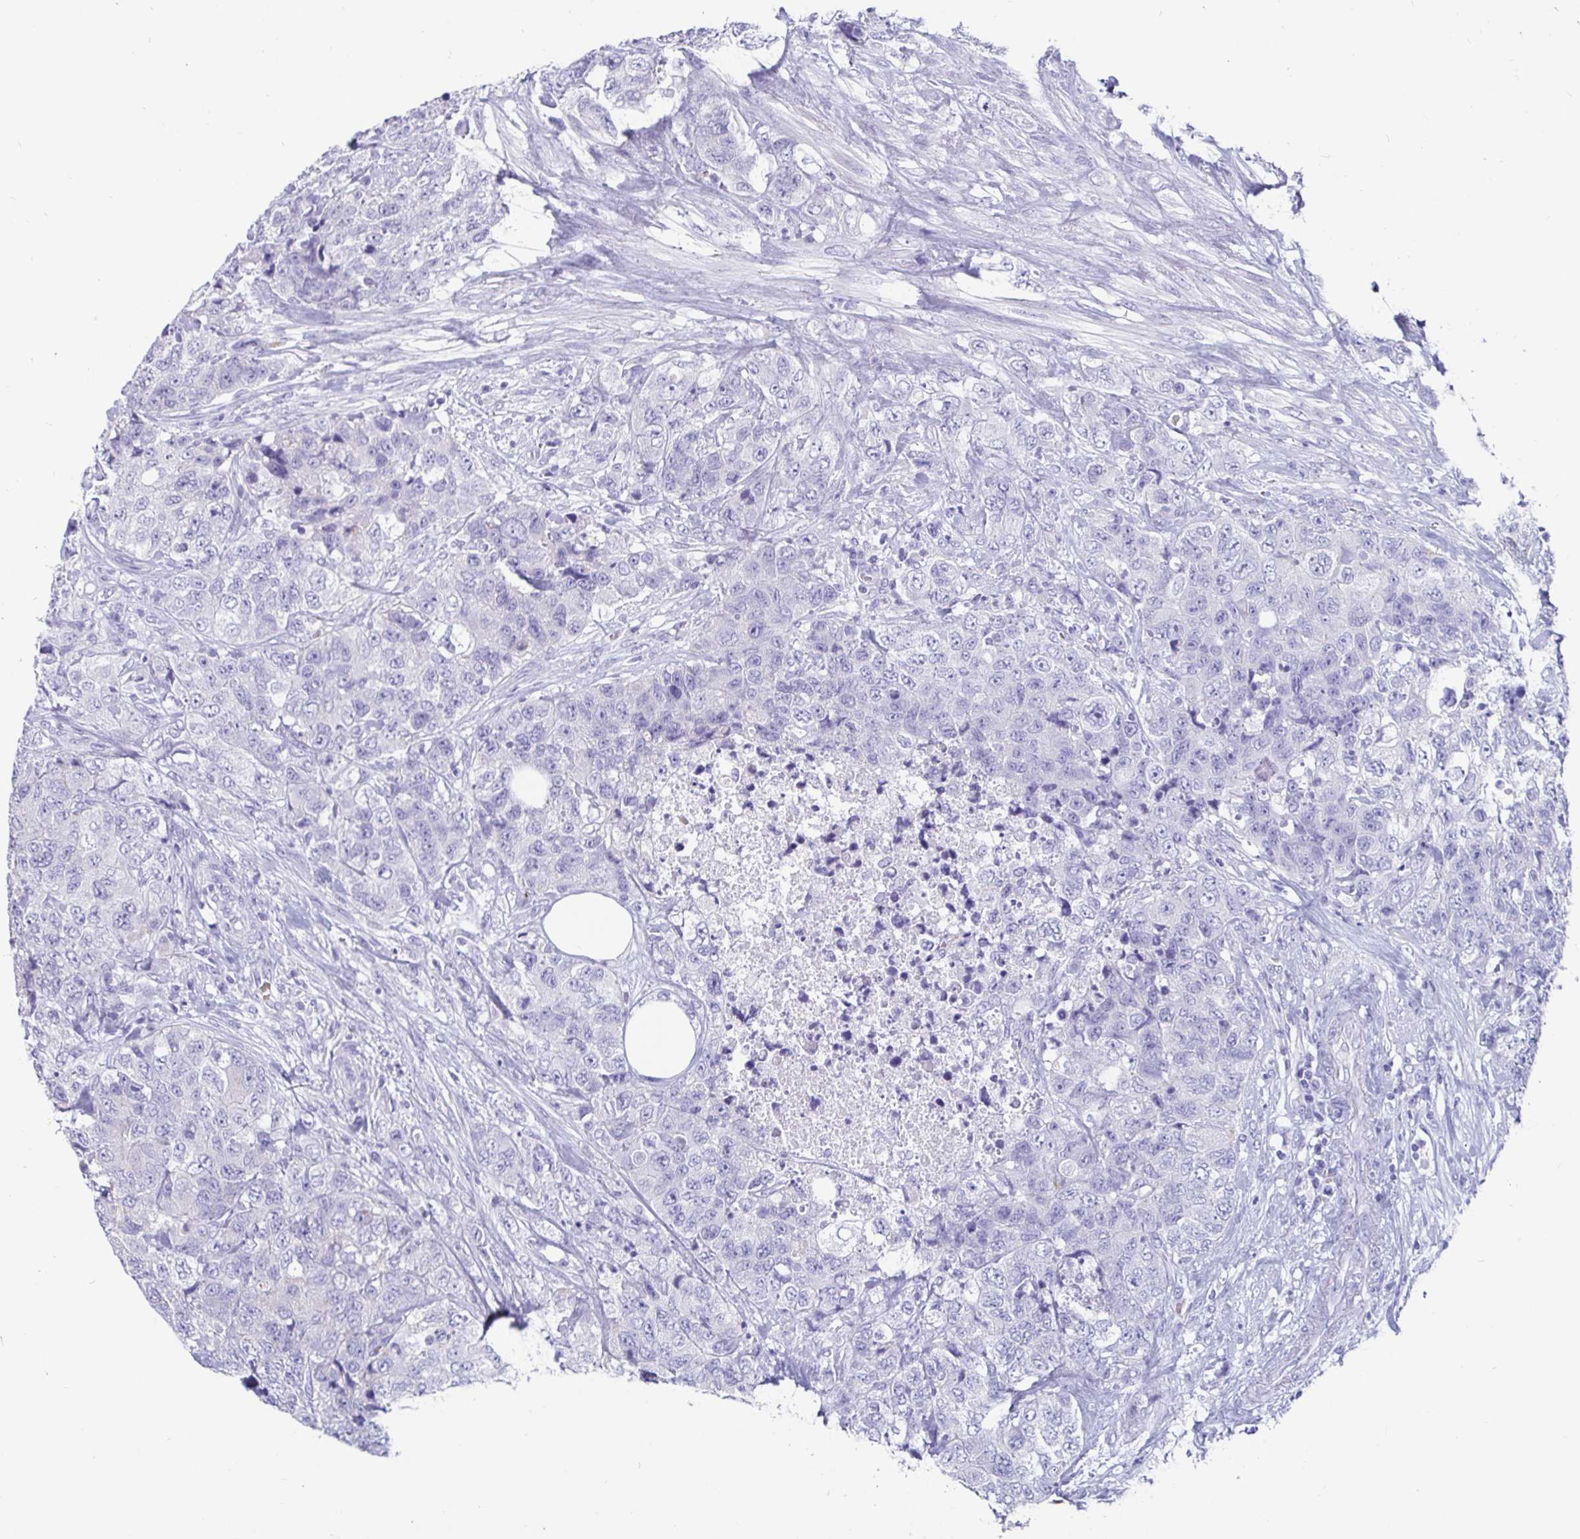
{"staining": {"intensity": "negative", "quantity": "none", "location": "none"}, "tissue": "urothelial cancer", "cell_type": "Tumor cells", "image_type": "cancer", "snomed": [{"axis": "morphology", "description": "Urothelial carcinoma, High grade"}, {"axis": "topography", "description": "Urinary bladder"}], "caption": "DAB (3,3'-diaminobenzidine) immunohistochemical staining of urothelial carcinoma (high-grade) displays no significant expression in tumor cells.", "gene": "ZPBP2", "patient": {"sex": "female", "age": 78}}